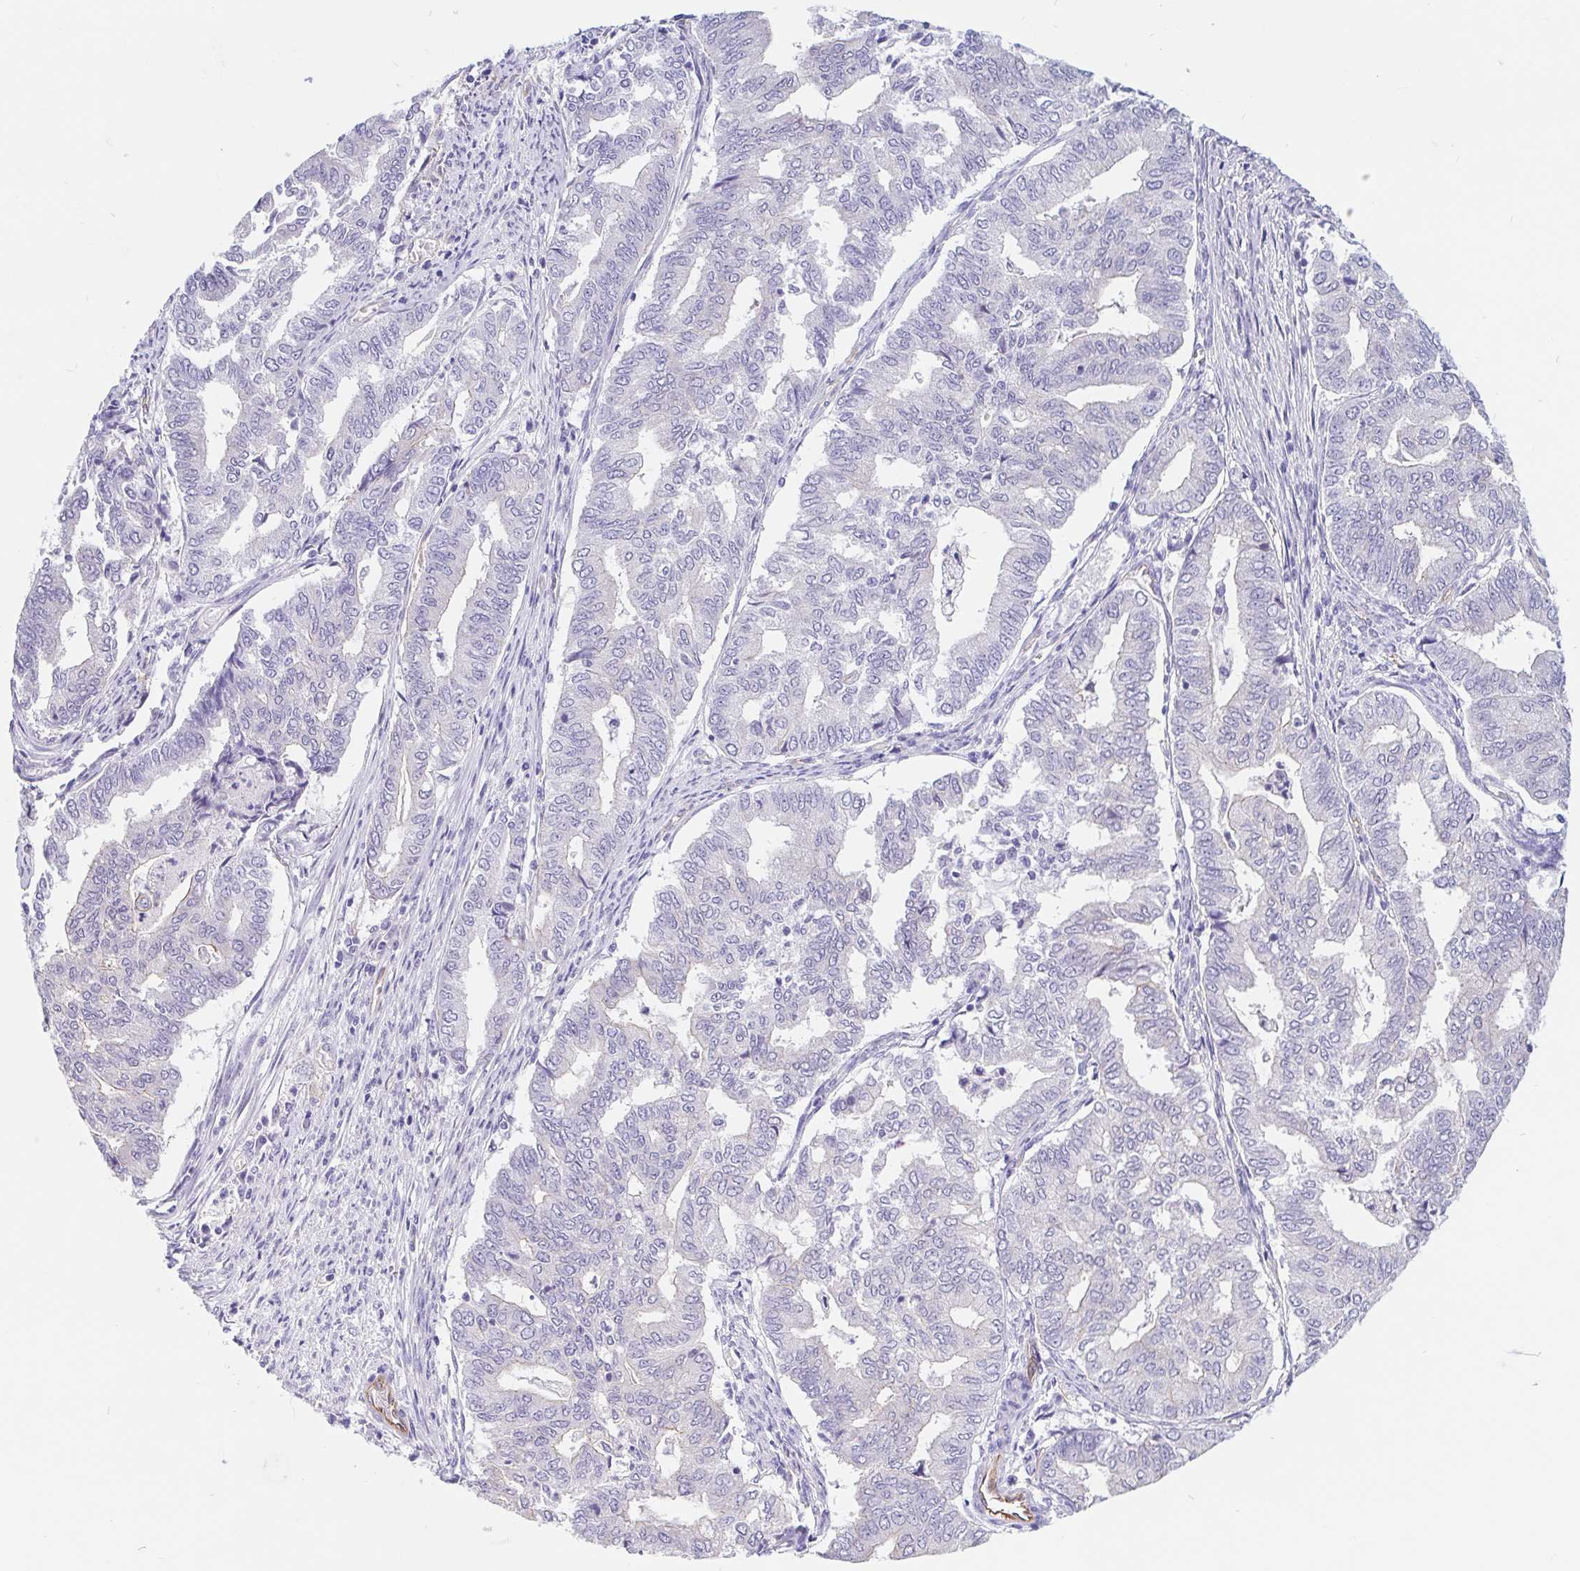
{"staining": {"intensity": "negative", "quantity": "none", "location": "none"}, "tissue": "endometrial cancer", "cell_type": "Tumor cells", "image_type": "cancer", "snomed": [{"axis": "morphology", "description": "Adenocarcinoma, NOS"}, {"axis": "topography", "description": "Endometrium"}], "caption": "The immunohistochemistry image has no significant positivity in tumor cells of endometrial cancer (adenocarcinoma) tissue. (Brightfield microscopy of DAB (3,3'-diaminobenzidine) immunohistochemistry (IHC) at high magnification).", "gene": "LIMCH1", "patient": {"sex": "female", "age": 79}}